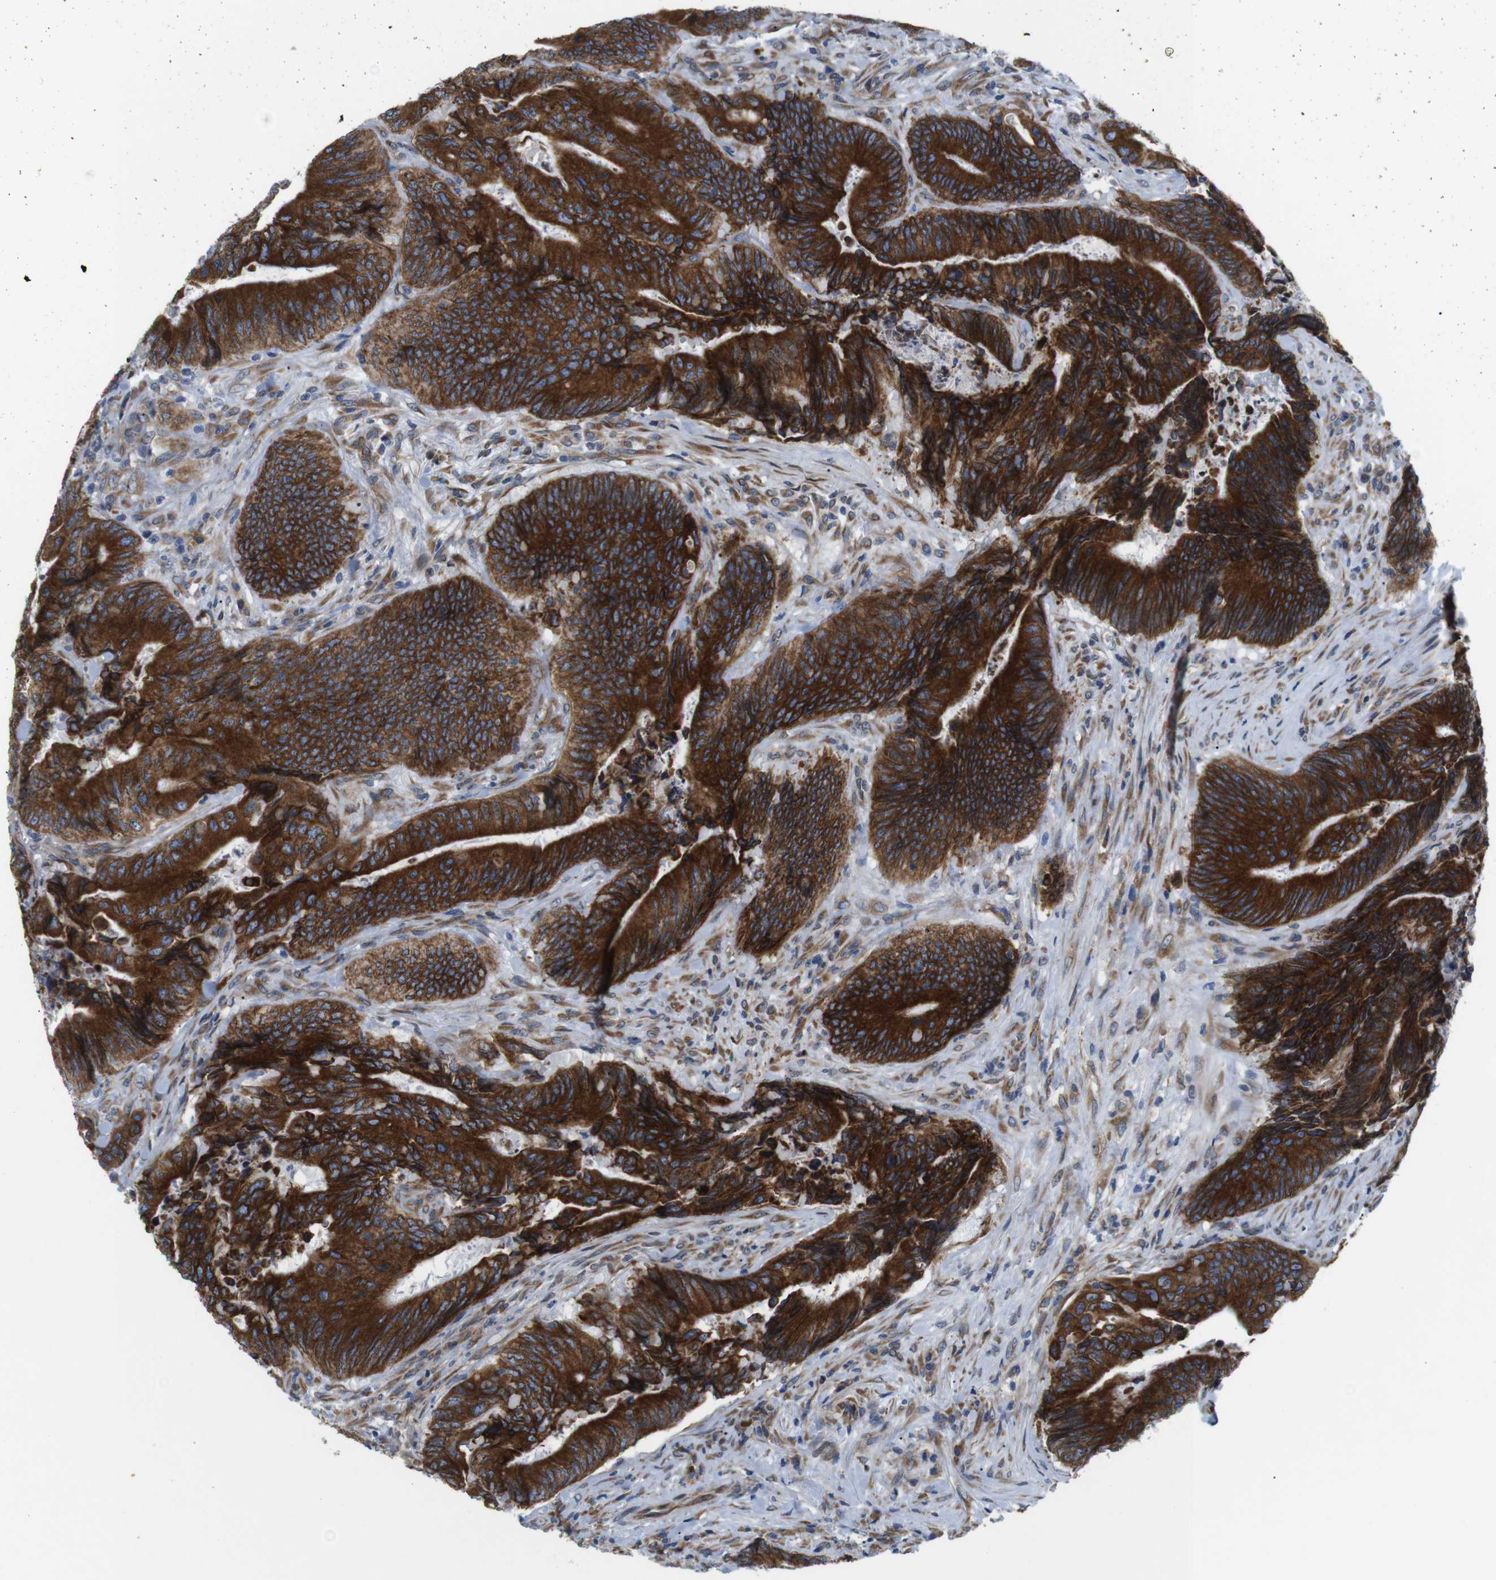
{"staining": {"intensity": "strong", "quantity": ">75%", "location": "cytoplasmic/membranous"}, "tissue": "colorectal cancer", "cell_type": "Tumor cells", "image_type": "cancer", "snomed": [{"axis": "morphology", "description": "Normal tissue, NOS"}, {"axis": "morphology", "description": "Adenocarcinoma, NOS"}, {"axis": "topography", "description": "Colon"}], "caption": "Immunohistochemistry (IHC) staining of colorectal adenocarcinoma, which shows high levels of strong cytoplasmic/membranous expression in about >75% of tumor cells indicating strong cytoplasmic/membranous protein positivity. The staining was performed using DAB (3,3'-diaminobenzidine) (brown) for protein detection and nuclei were counterstained in hematoxylin (blue).", "gene": "HACD3", "patient": {"sex": "male", "age": 56}}